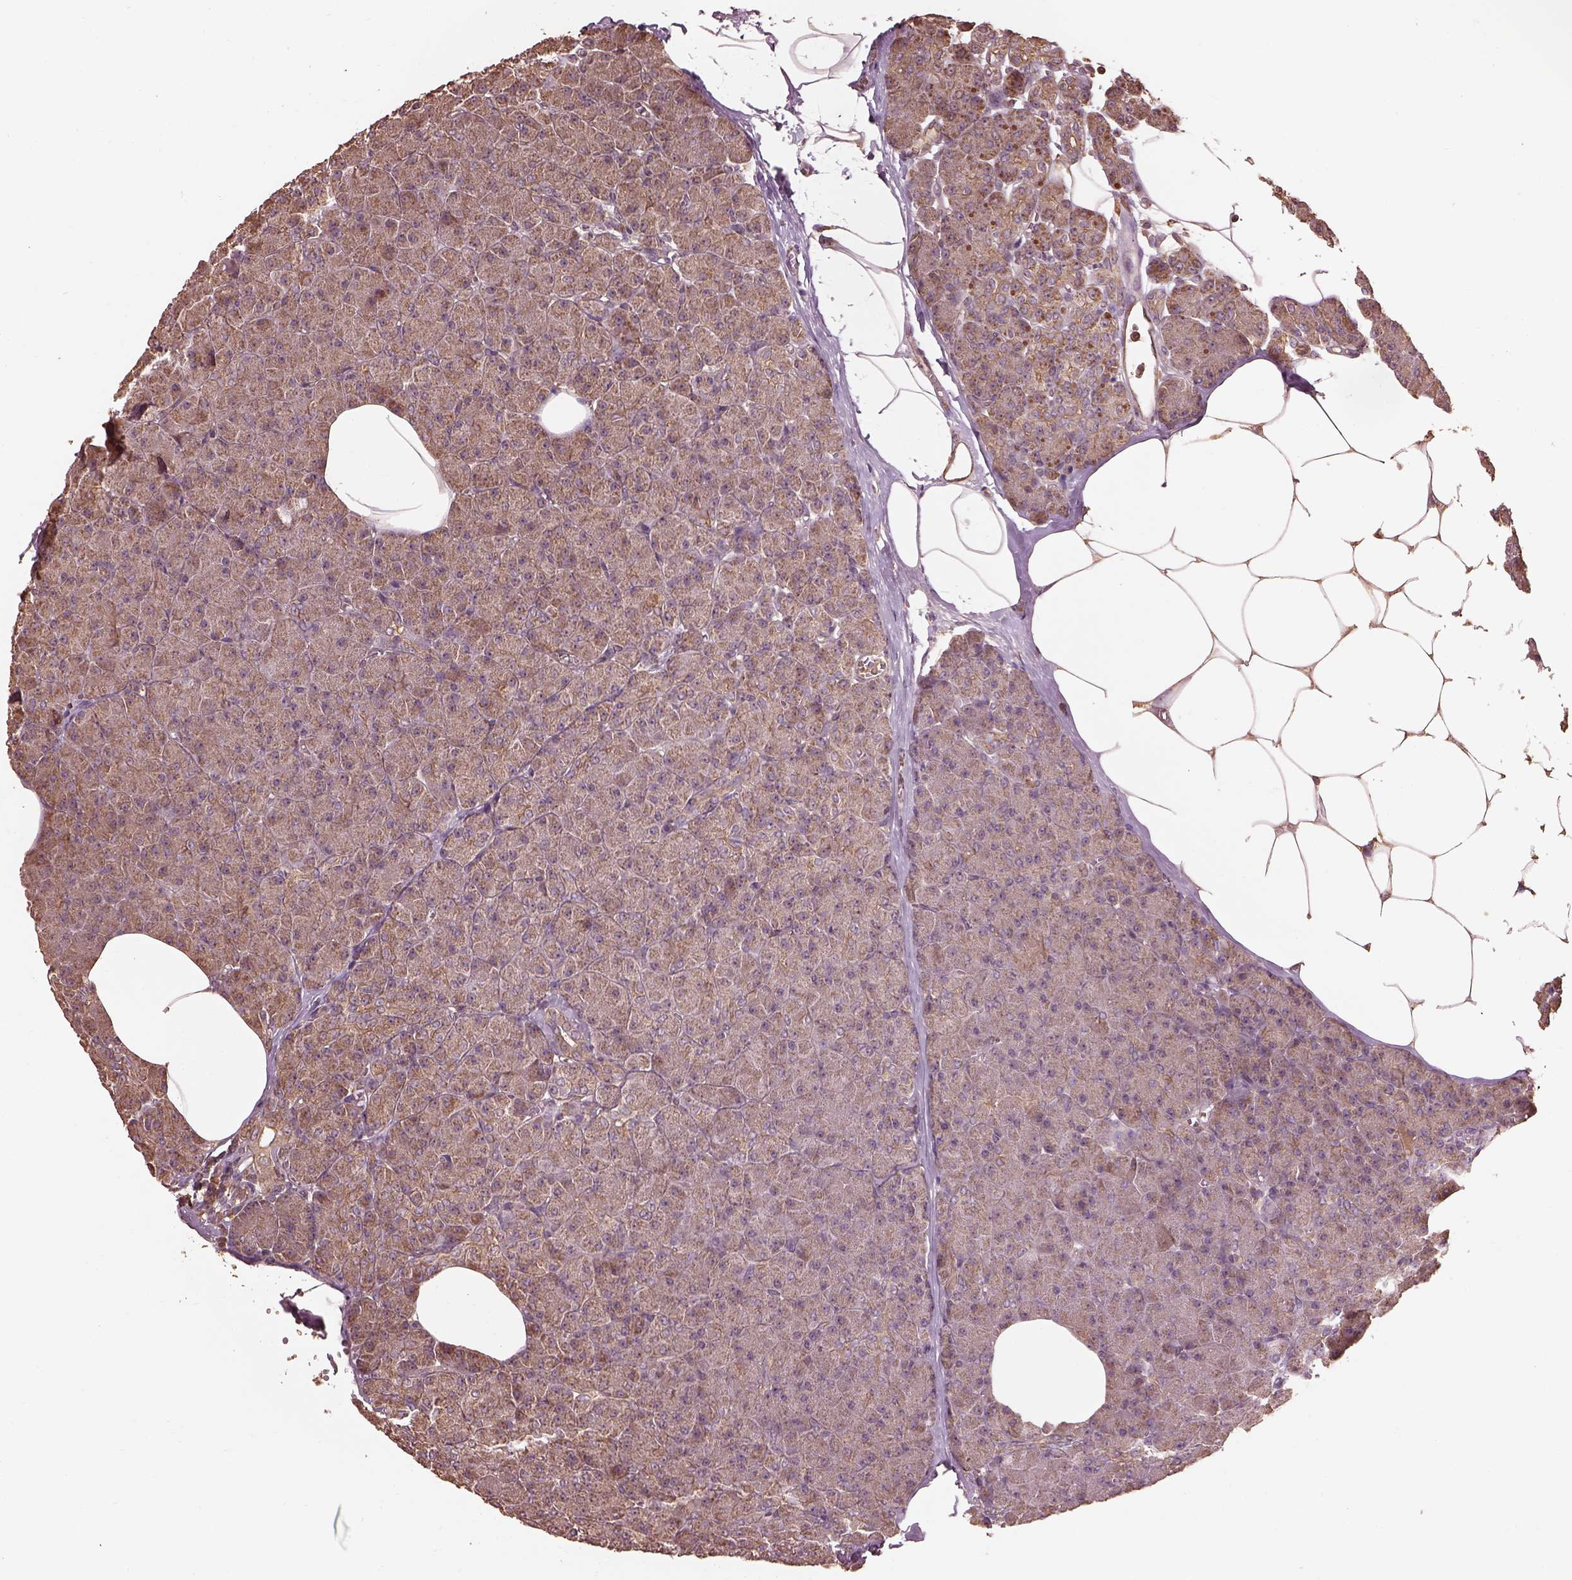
{"staining": {"intensity": "moderate", "quantity": "25%-75%", "location": "cytoplasmic/membranous"}, "tissue": "pancreas", "cell_type": "Exocrine glandular cells", "image_type": "normal", "snomed": [{"axis": "morphology", "description": "Normal tissue, NOS"}, {"axis": "topography", "description": "Pancreas"}], "caption": "IHC of normal human pancreas shows medium levels of moderate cytoplasmic/membranous staining in about 25%-75% of exocrine glandular cells. The protein is stained brown, and the nuclei are stained in blue (DAB (3,3'-diaminobenzidine) IHC with brightfield microscopy, high magnification).", "gene": "METTL4", "patient": {"sex": "female", "age": 45}}